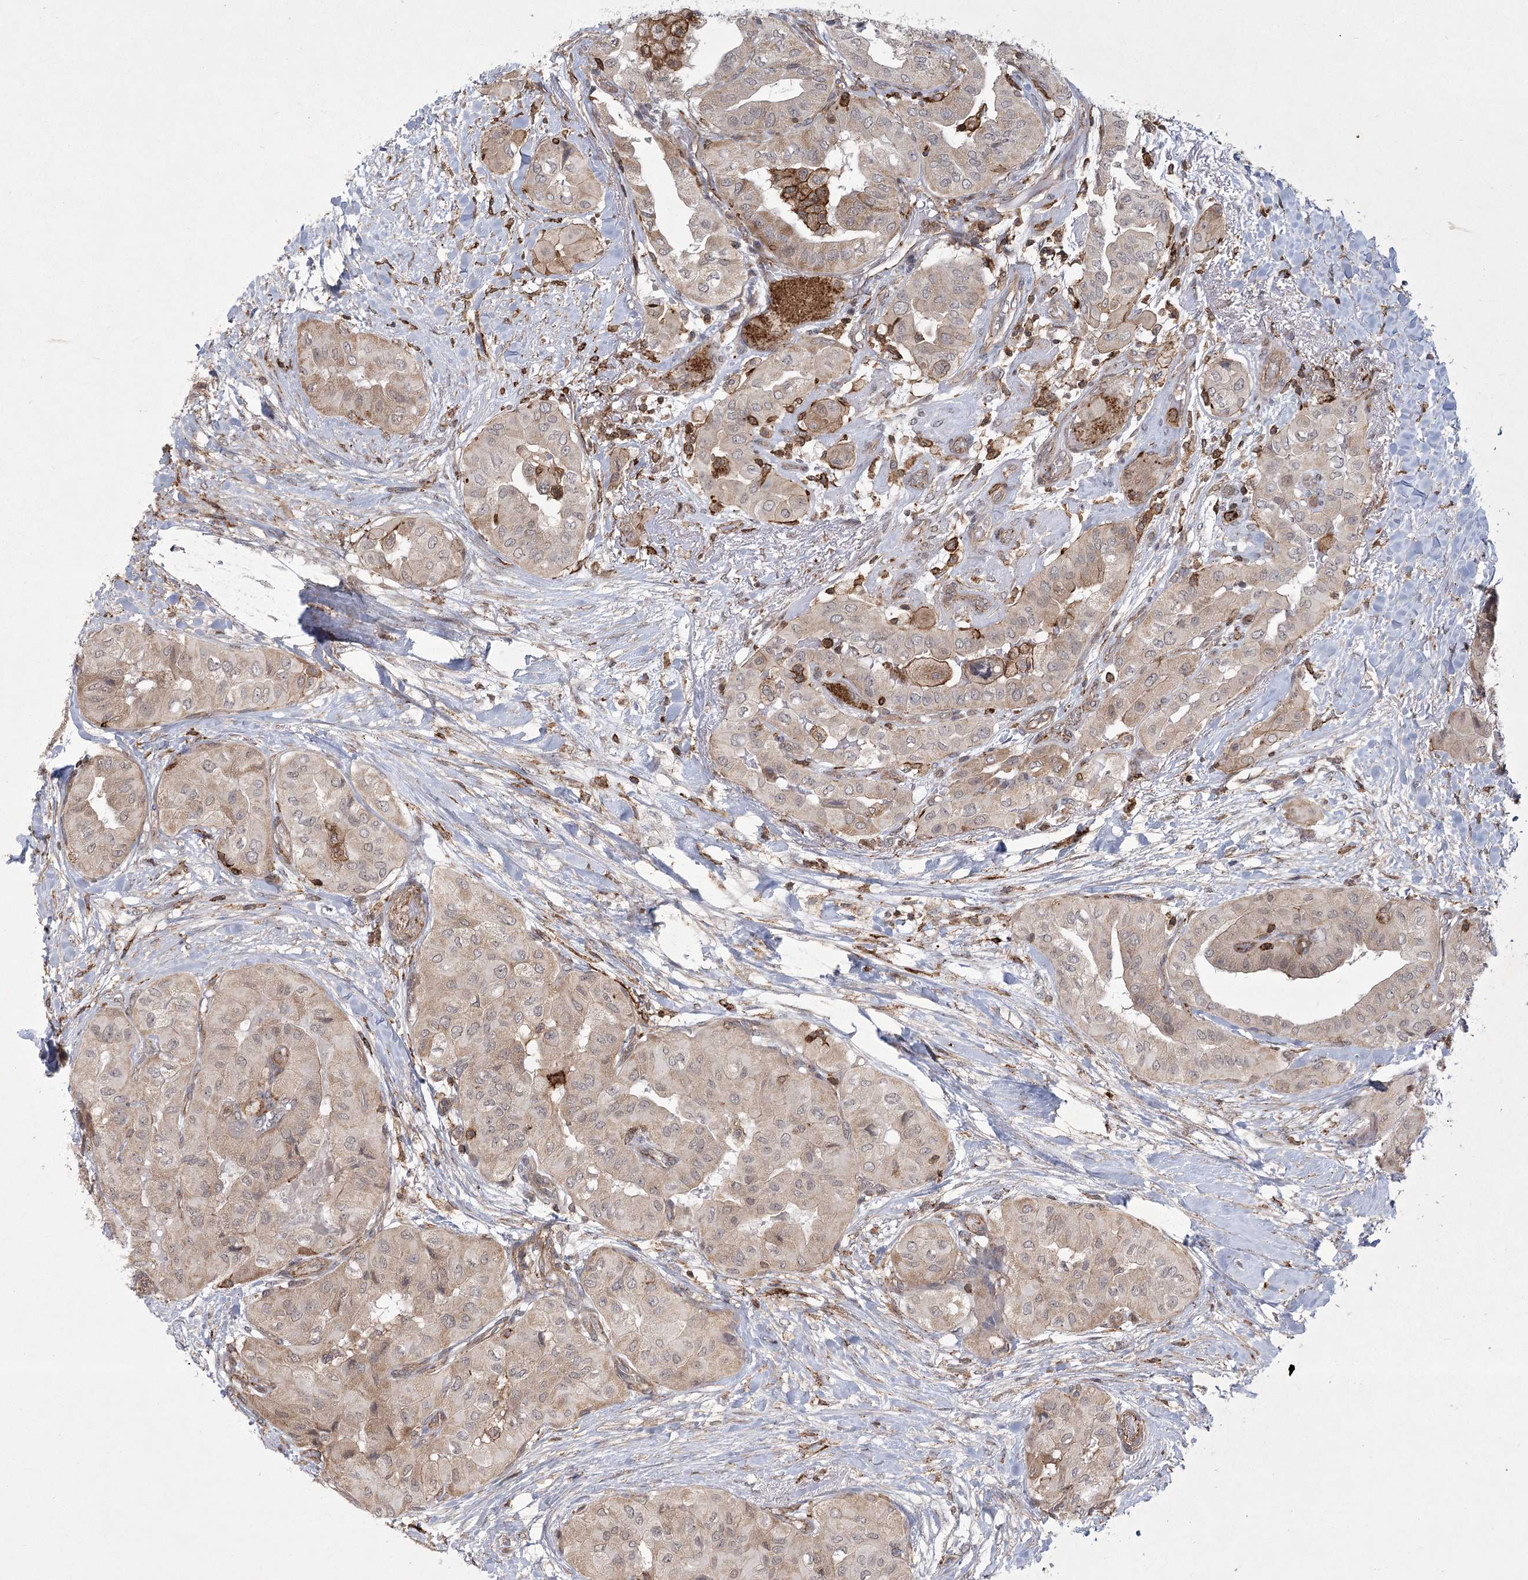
{"staining": {"intensity": "weak", "quantity": "<25%", "location": "cytoplasmic/membranous"}, "tissue": "thyroid cancer", "cell_type": "Tumor cells", "image_type": "cancer", "snomed": [{"axis": "morphology", "description": "Papillary adenocarcinoma, NOS"}, {"axis": "topography", "description": "Thyroid gland"}], "caption": "DAB immunohistochemical staining of human thyroid papillary adenocarcinoma shows no significant positivity in tumor cells.", "gene": "MEPE", "patient": {"sex": "female", "age": 59}}